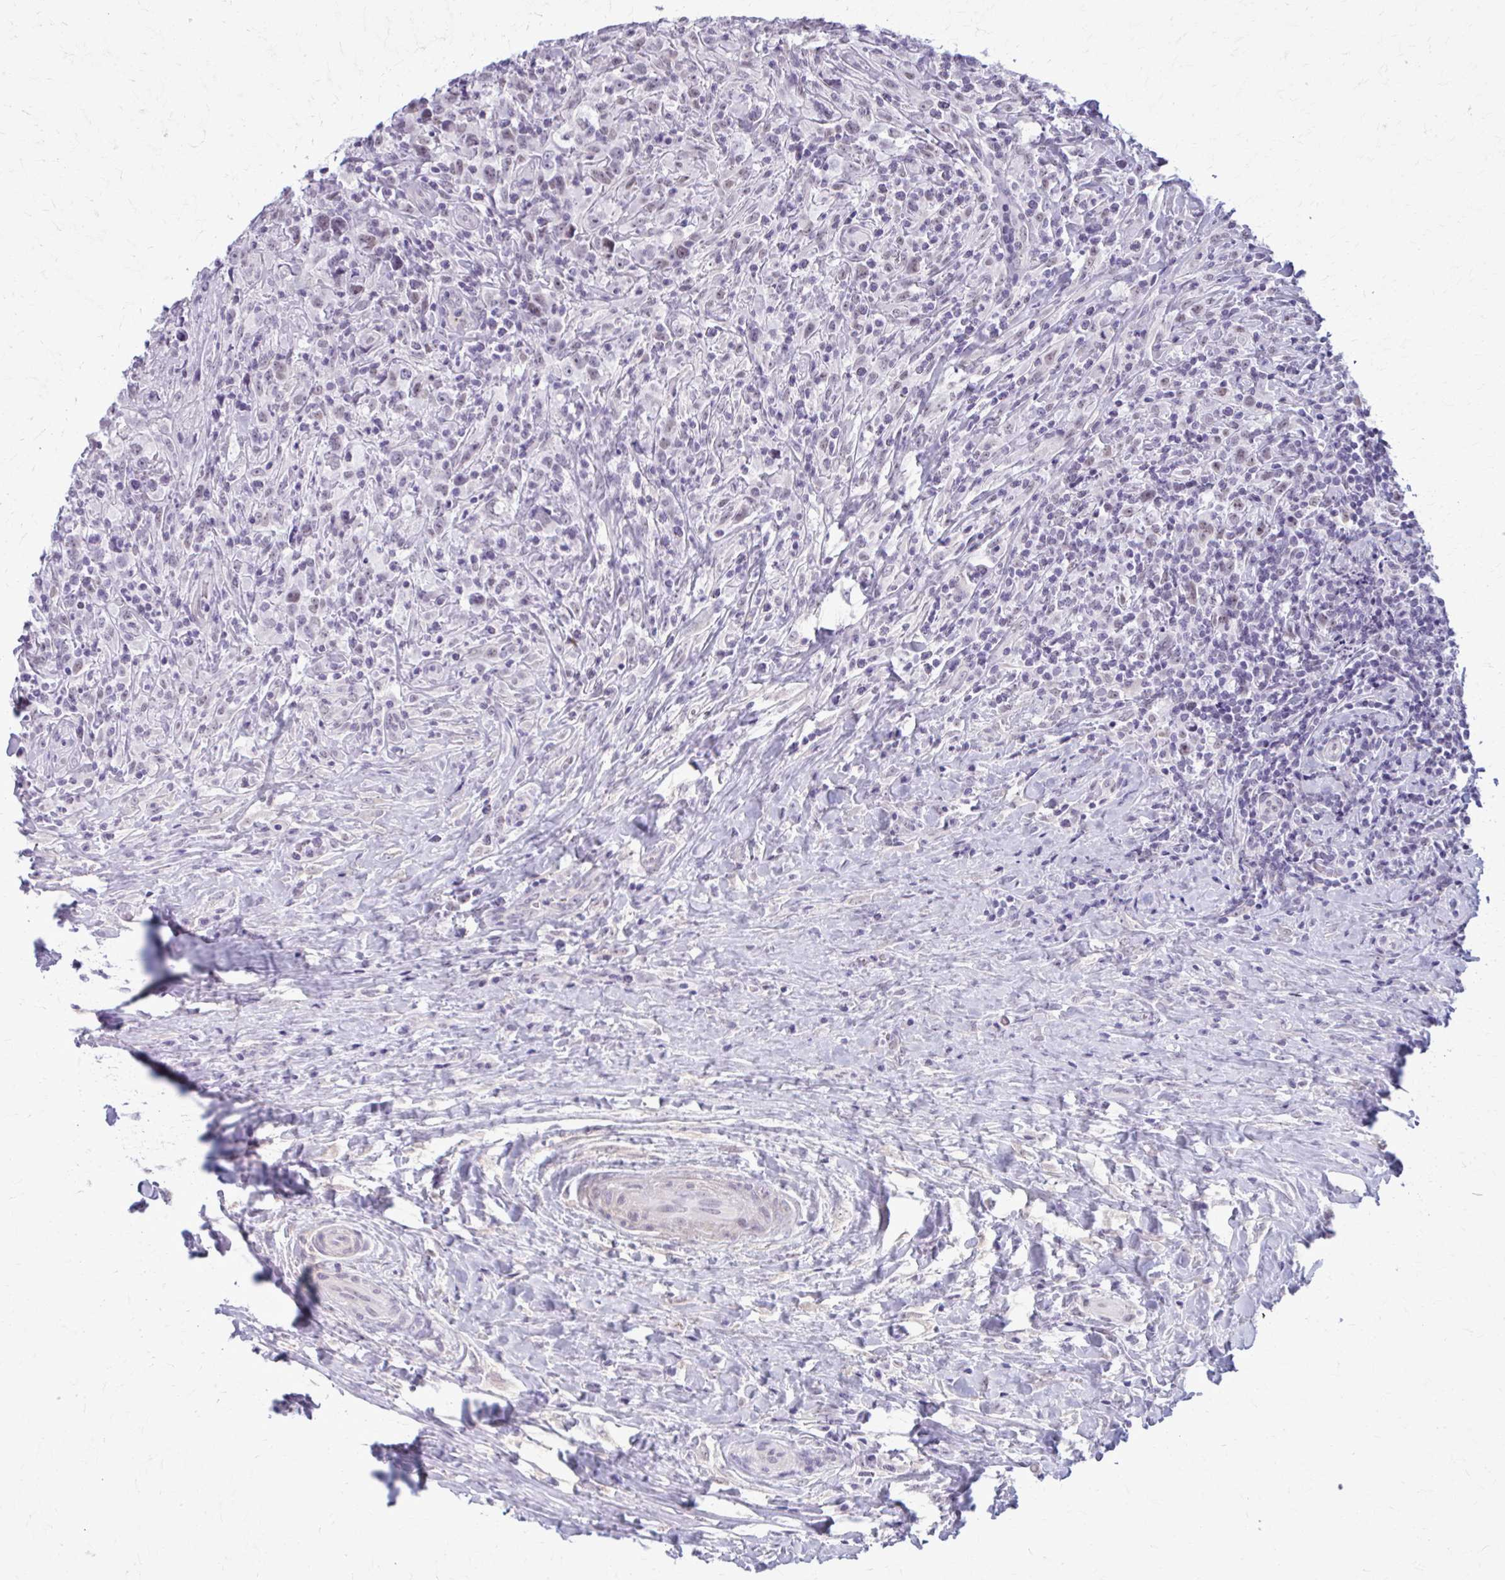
{"staining": {"intensity": "negative", "quantity": "none", "location": "none"}, "tissue": "lymphoma", "cell_type": "Tumor cells", "image_type": "cancer", "snomed": [{"axis": "morphology", "description": "Hodgkin's disease, NOS"}, {"axis": "topography", "description": "Lymph node"}], "caption": "DAB immunohistochemical staining of lymphoma shows no significant staining in tumor cells.", "gene": "NUMBL", "patient": {"sex": "female", "age": 18}}